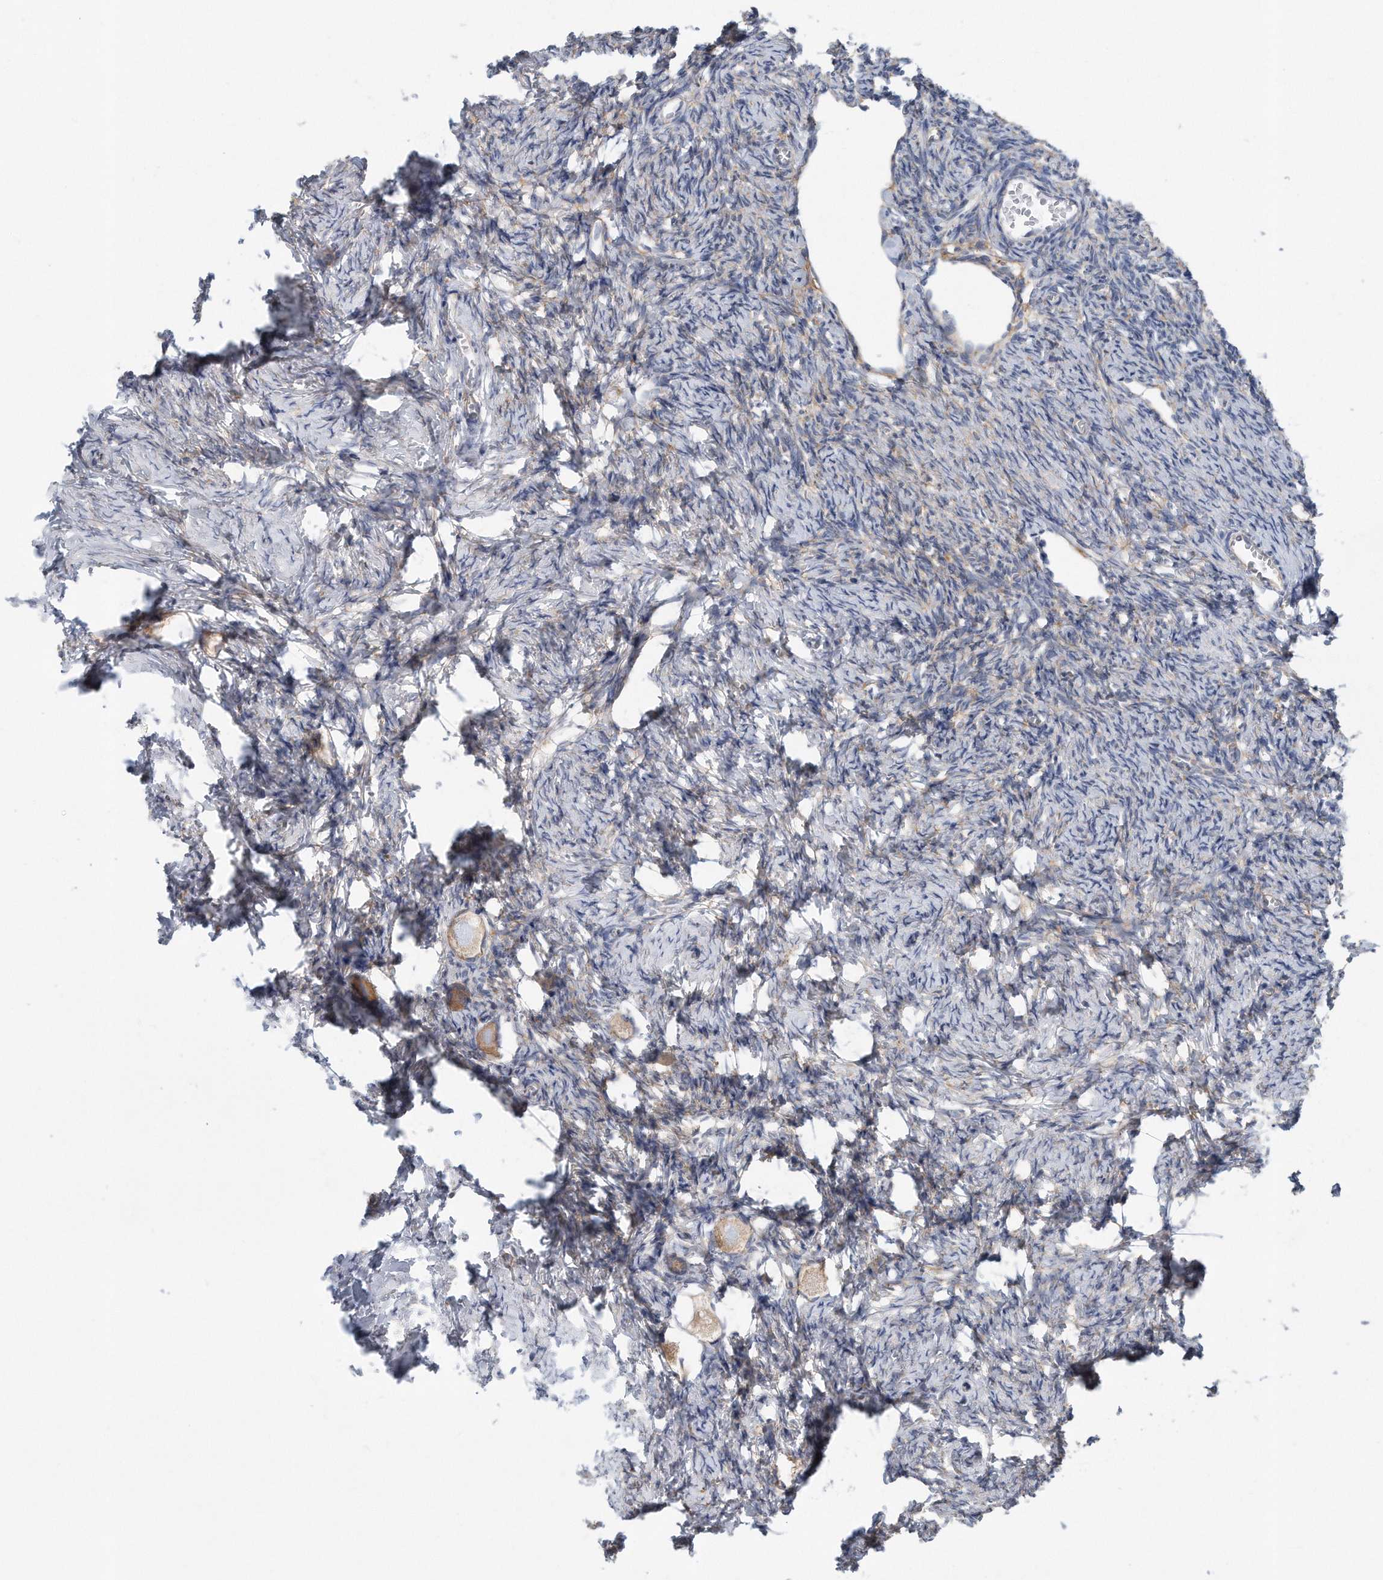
{"staining": {"intensity": "weak", "quantity": ">75%", "location": "cytoplasmic/membranous"}, "tissue": "ovary", "cell_type": "Follicle cells", "image_type": "normal", "snomed": [{"axis": "morphology", "description": "Normal tissue, NOS"}, {"axis": "topography", "description": "Ovary"}], "caption": "Immunohistochemistry (DAB (3,3'-diaminobenzidine)) staining of unremarkable human ovary exhibits weak cytoplasmic/membranous protein expression in about >75% of follicle cells.", "gene": "RPL26L1", "patient": {"sex": "female", "age": 27}}